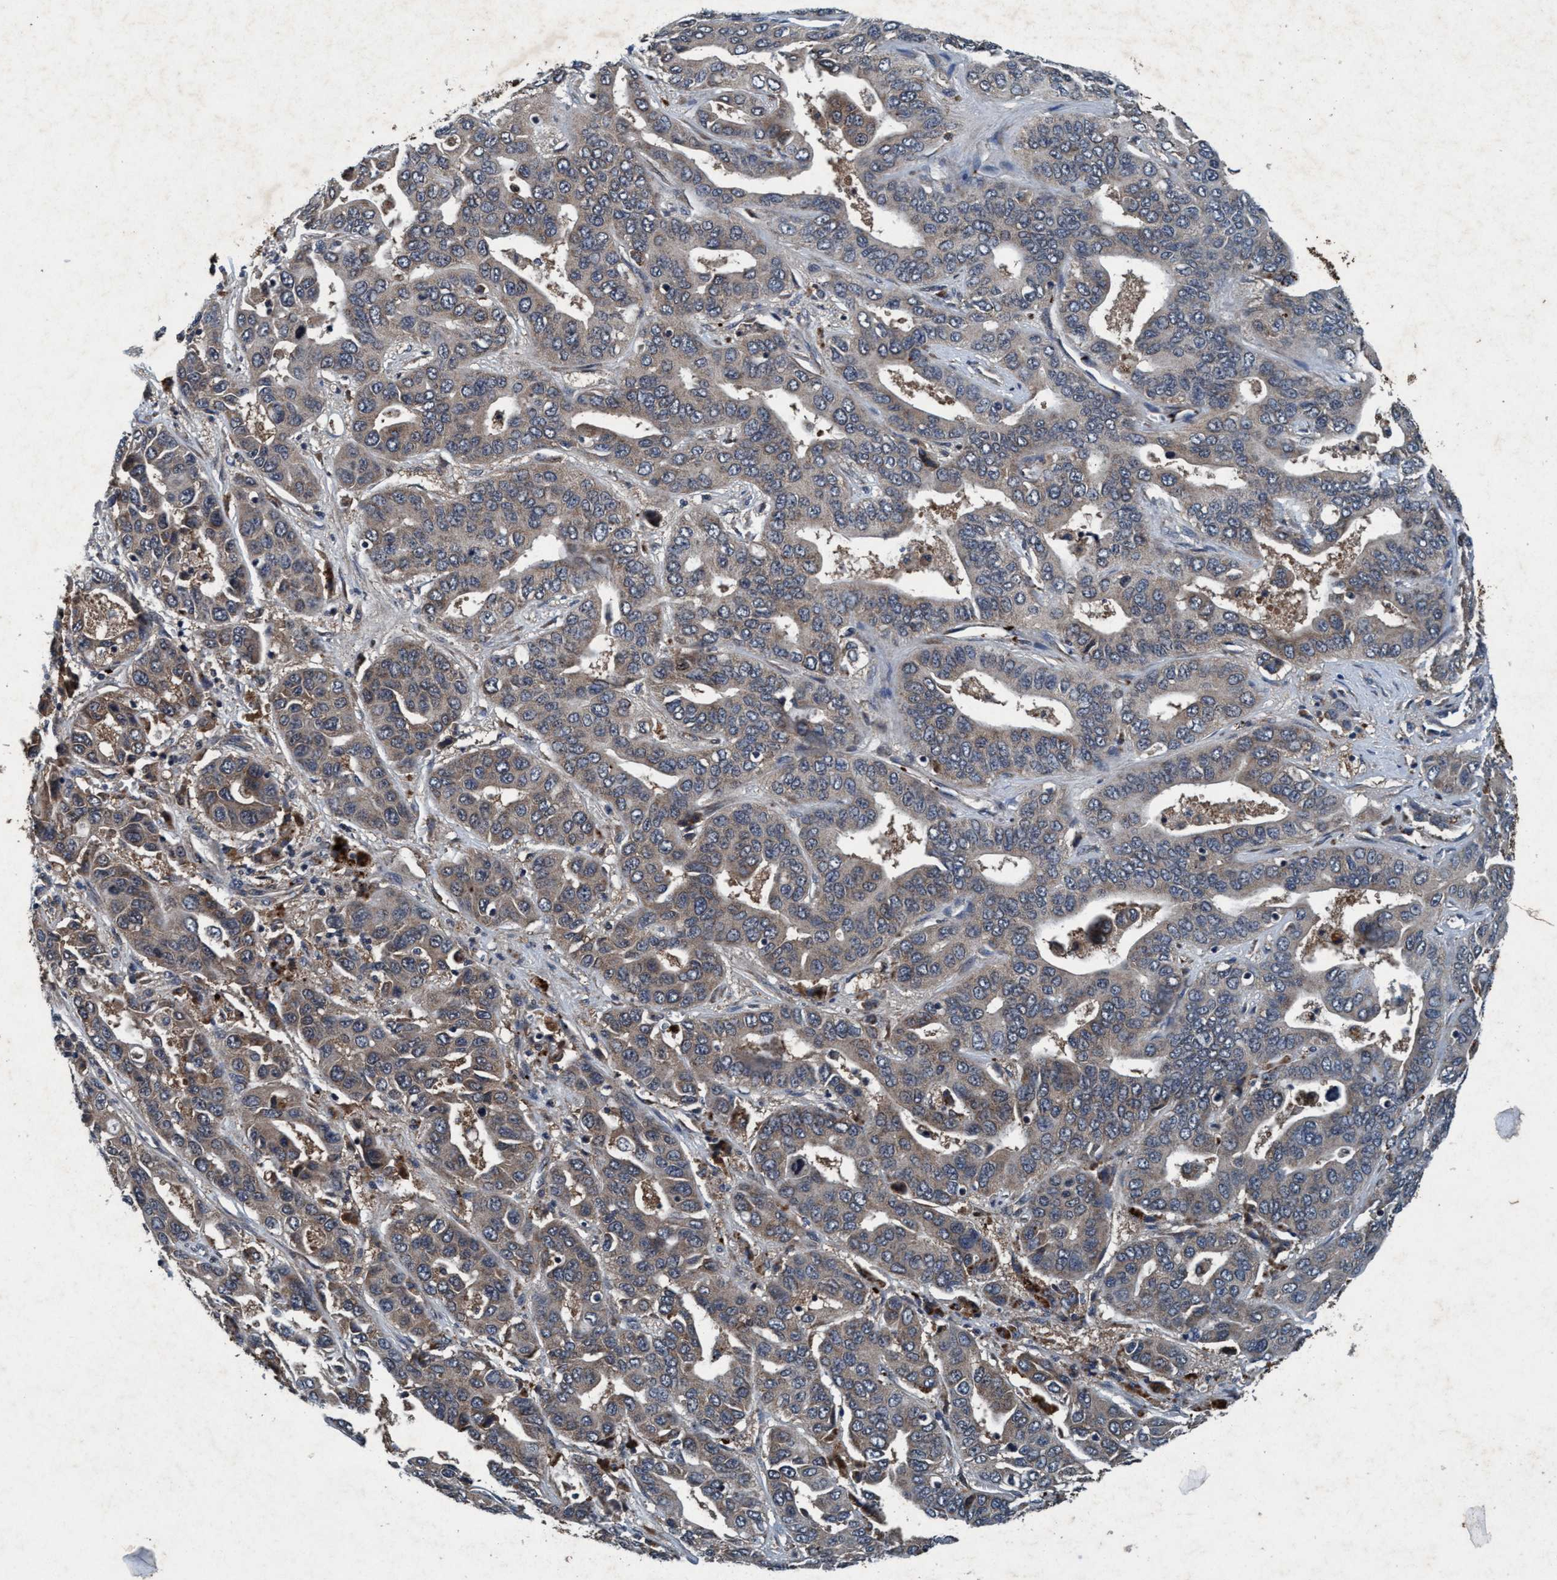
{"staining": {"intensity": "weak", "quantity": "25%-75%", "location": "cytoplasmic/membranous"}, "tissue": "liver cancer", "cell_type": "Tumor cells", "image_type": "cancer", "snomed": [{"axis": "morphology", "description": "Cholangiocarcinoma"}, {"axis": "topography", "description": "Liver"}], "caption": "This image displays immunohistochemistry (IHC) staining of human liver cancer, with low weak cytoplasmic/membranous positivity in about 25%-75% of tumor cells.", "gene": "AKT1S1", "patient": {"sex": "female", "age": 52}}